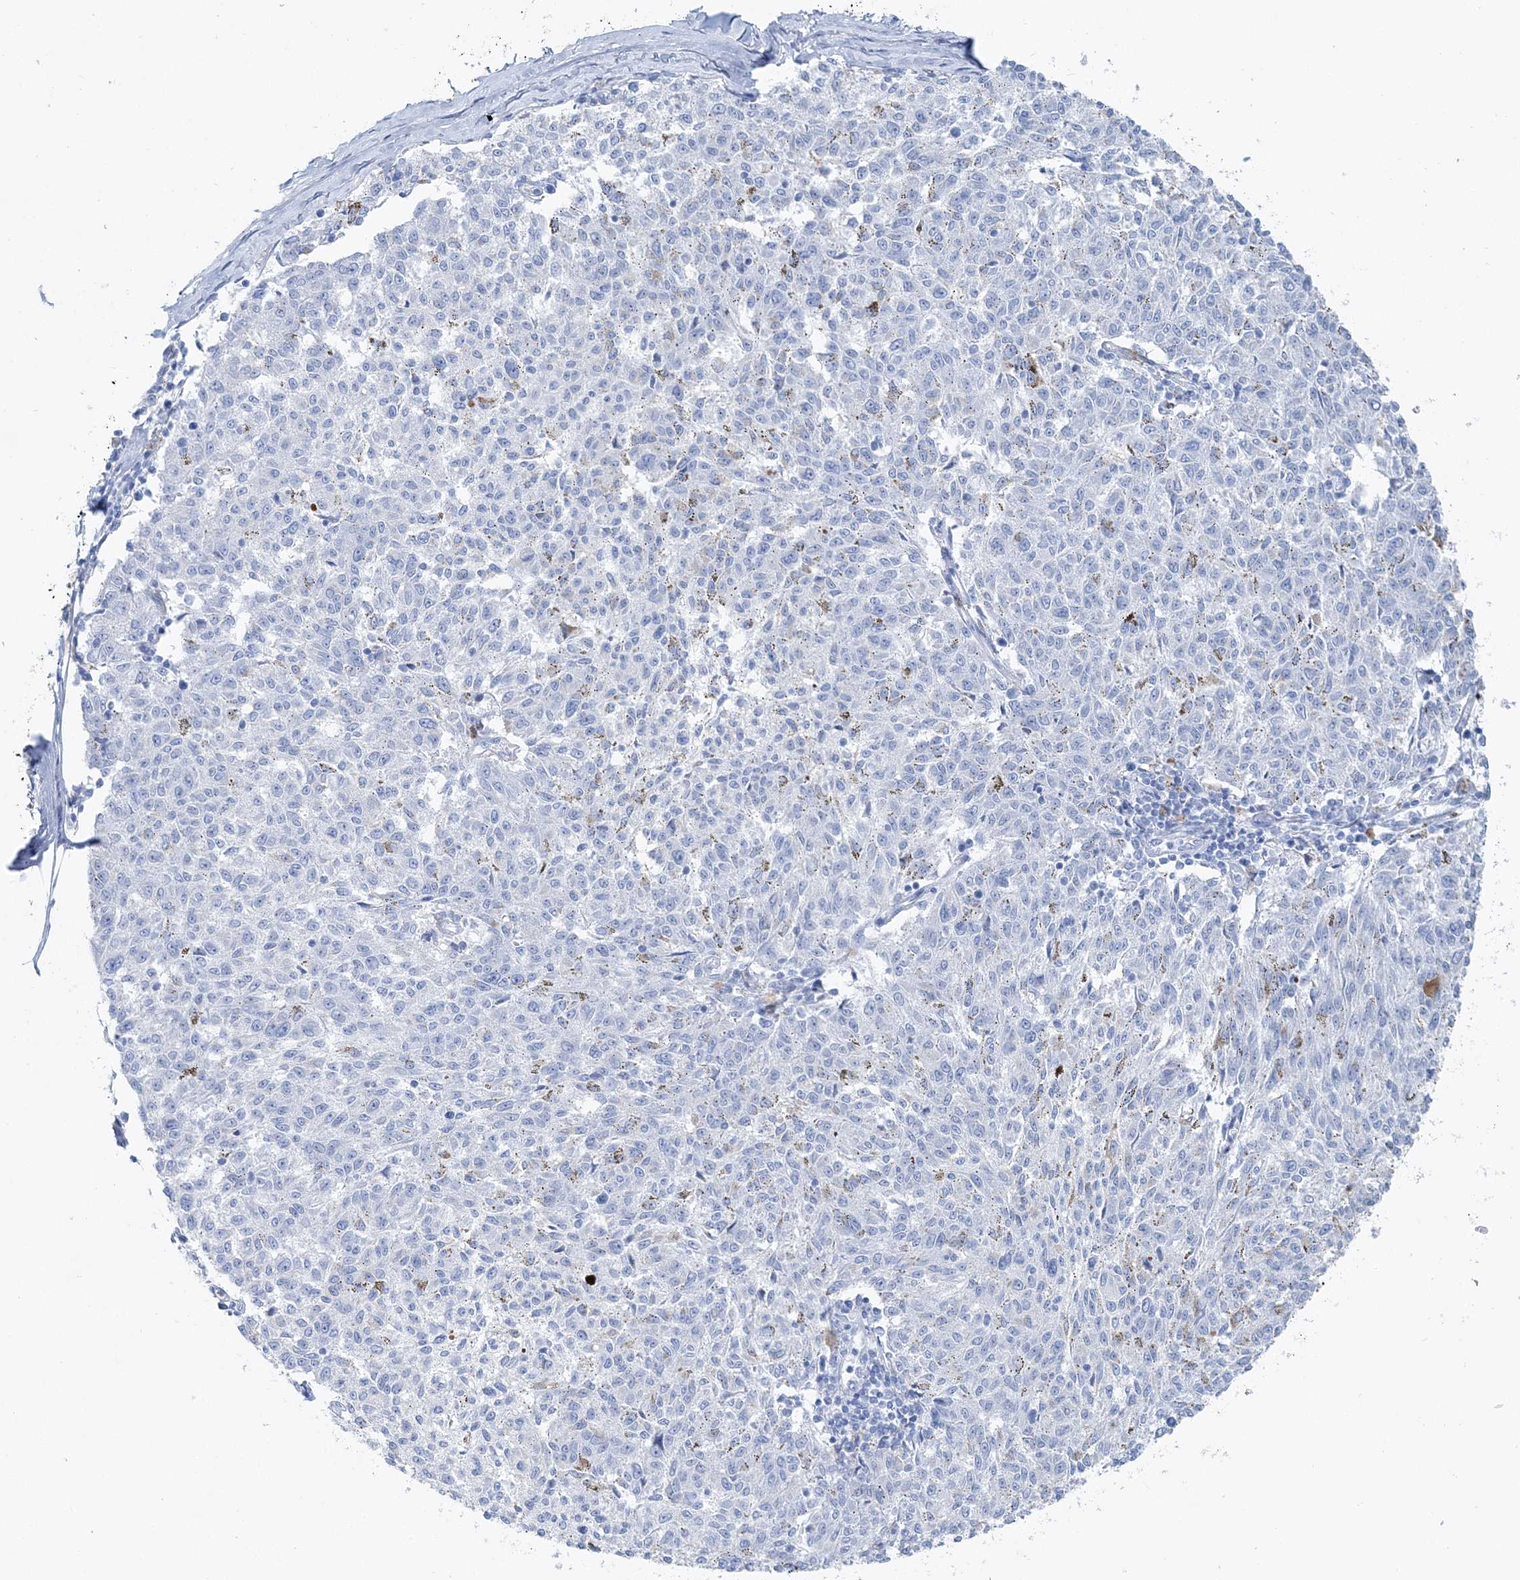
{"staining": {"intensity": "negative", "quantity": "none", "location": "none"}, "tissue": "melanoma", "cell_type": "Tumor cells", "image_type": "cancer", "snomed": [{"axis": "morphology", "description": "Malignant melanoma, NOS"}, {"axis": "topography", "description": "Skin"}], "caption": "A histopathology image of malignant melanoma stained for a protein exhibits no brown staining in tumor cells. The staining was performed using DAB (3,3'-diaminobenzidine) to visualize the protein expression in brown, while the nuclei were stained in blue with hematoxylin (Magnification: 20x).", "gene": "TSPYL6", "patient": {"sex": "female", "age": 72}}